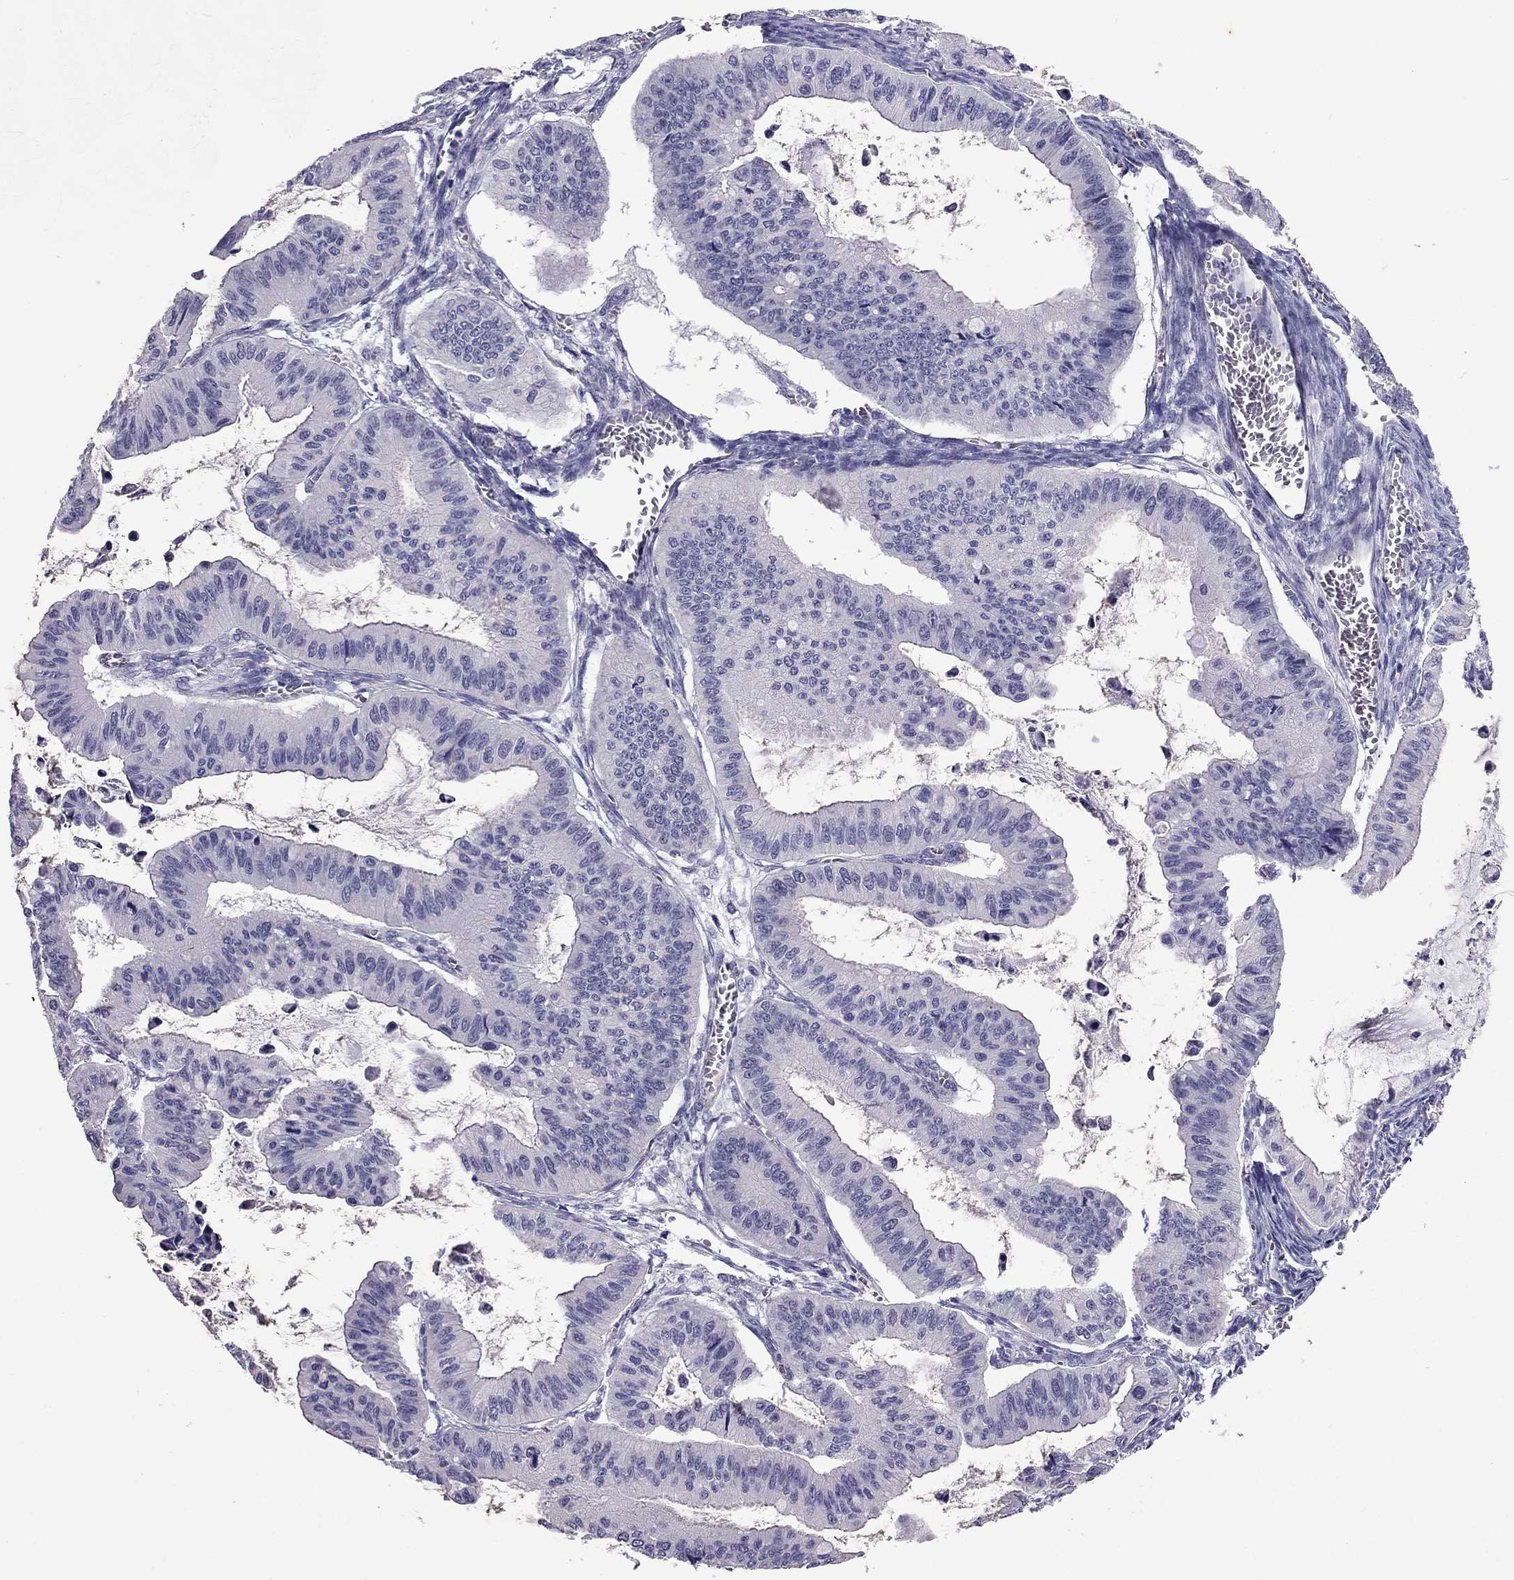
{"staining": {"intensity": "negative", "quantity": "none", "location": "none"}, "tissue": "ovarian cancer", "cell_type": "Tumor cells", "image_type": "cancer", "snomed": [{"axis": "morphology", "description": "Cystadenocarcinoma, mucinous, NOS"}, {"axis": "topography", "description": "Ovary"}], "caption": "Ovarian mucinous cystadenocarcinoma was stained to show a protein in brown. There is no significant expression in tumor cells.", "gene": "CHRNA5", "patient": {"sex": "female", "age": 72}}